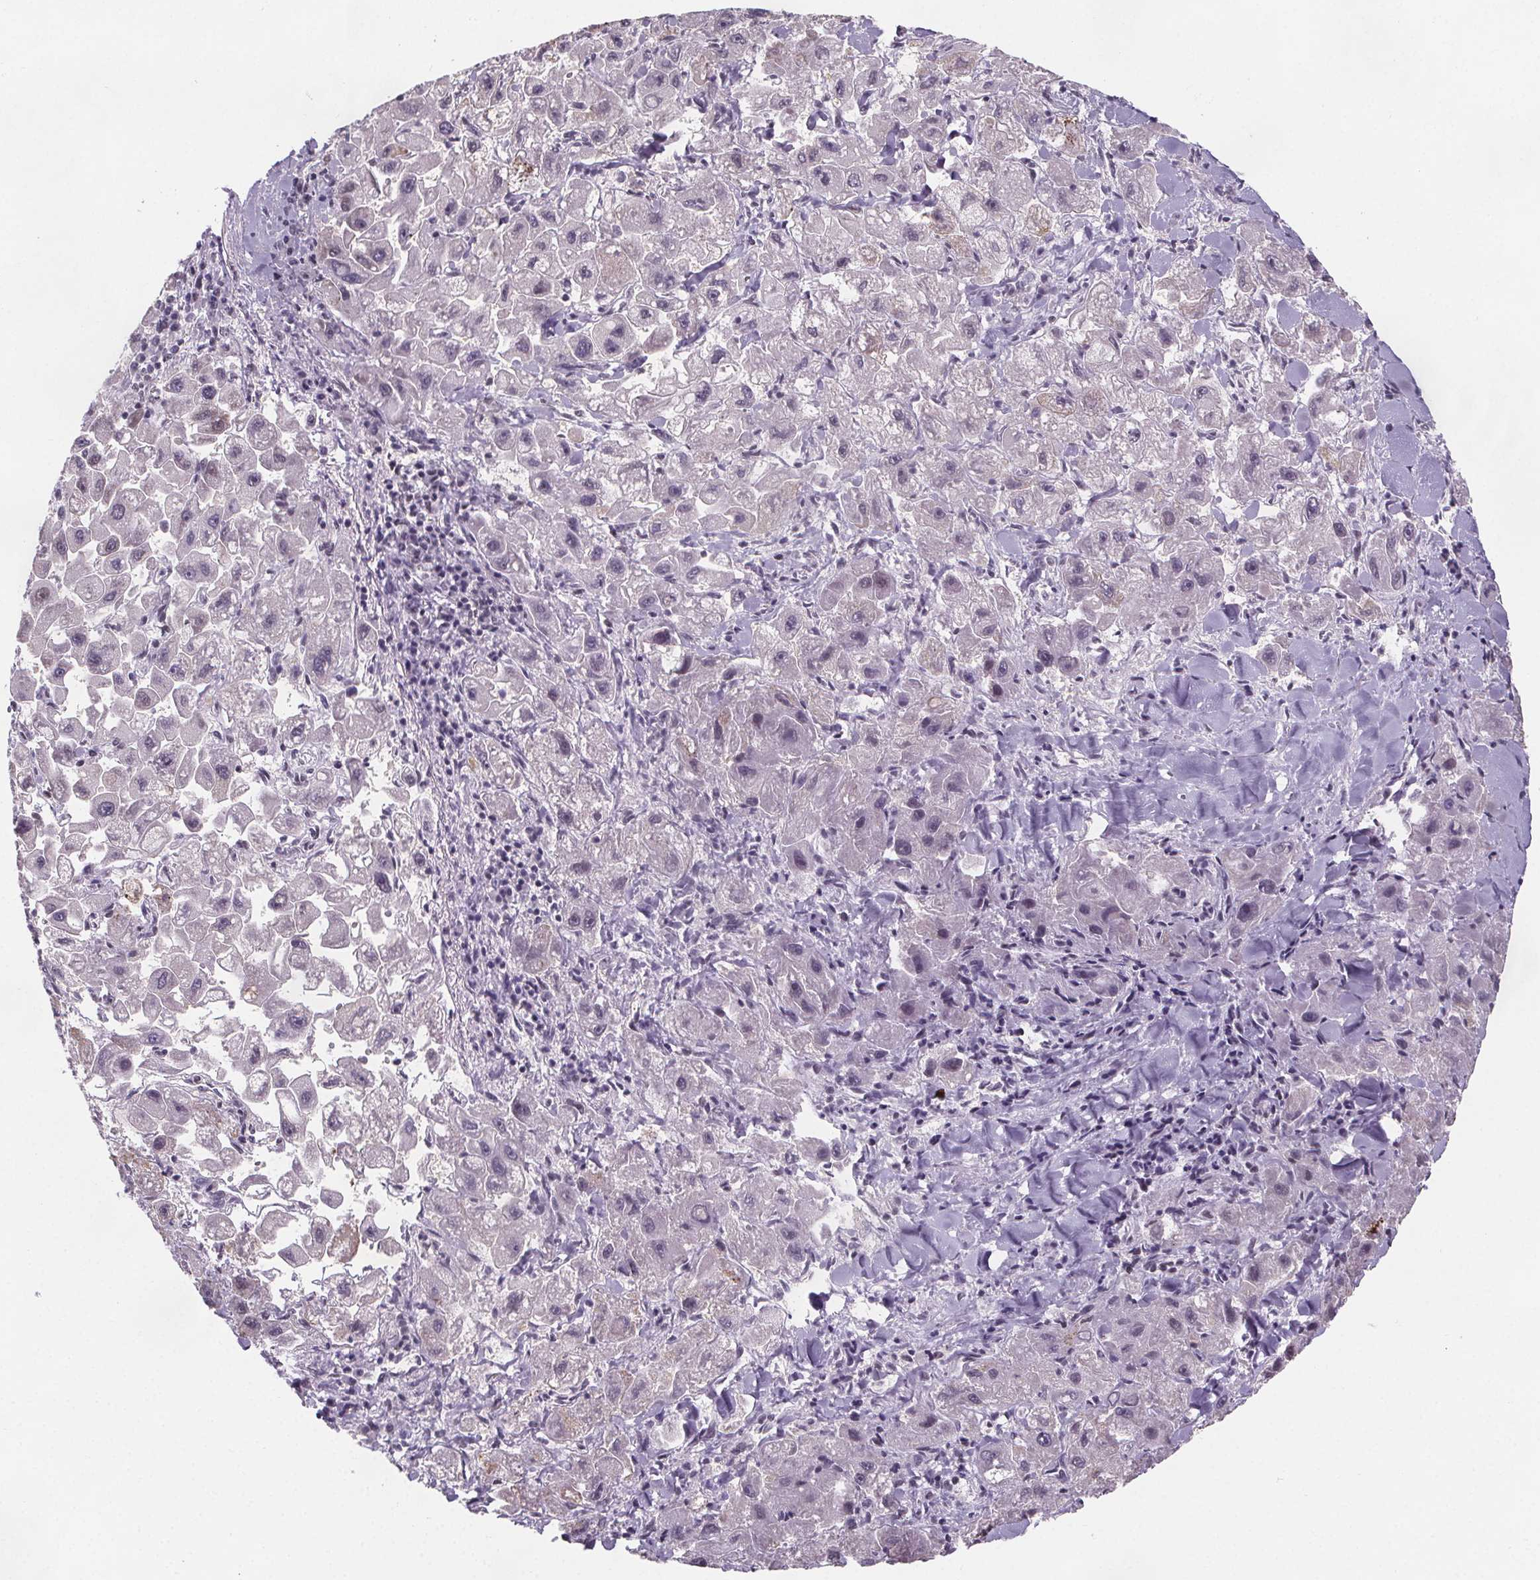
{"staining": {"intensity": "negative", "quantity": "none", "location": "none"}, "tissue": "liver cancer", "cell_type": "Tumor cells", "image_type": "cancer", "snomed": [{"axis": "morphology", "description": "Carcinoma, Hepatocellular, NOS"}, {"axis": "topography", "description": "Liver"}], "caption": "Immunohistochemistry of hepatocellular carcinoma (liver) demonstrates no positivity in tumor cells.", "gene": "ZNF572", "patient": {"sex": "male", "age": 24}}